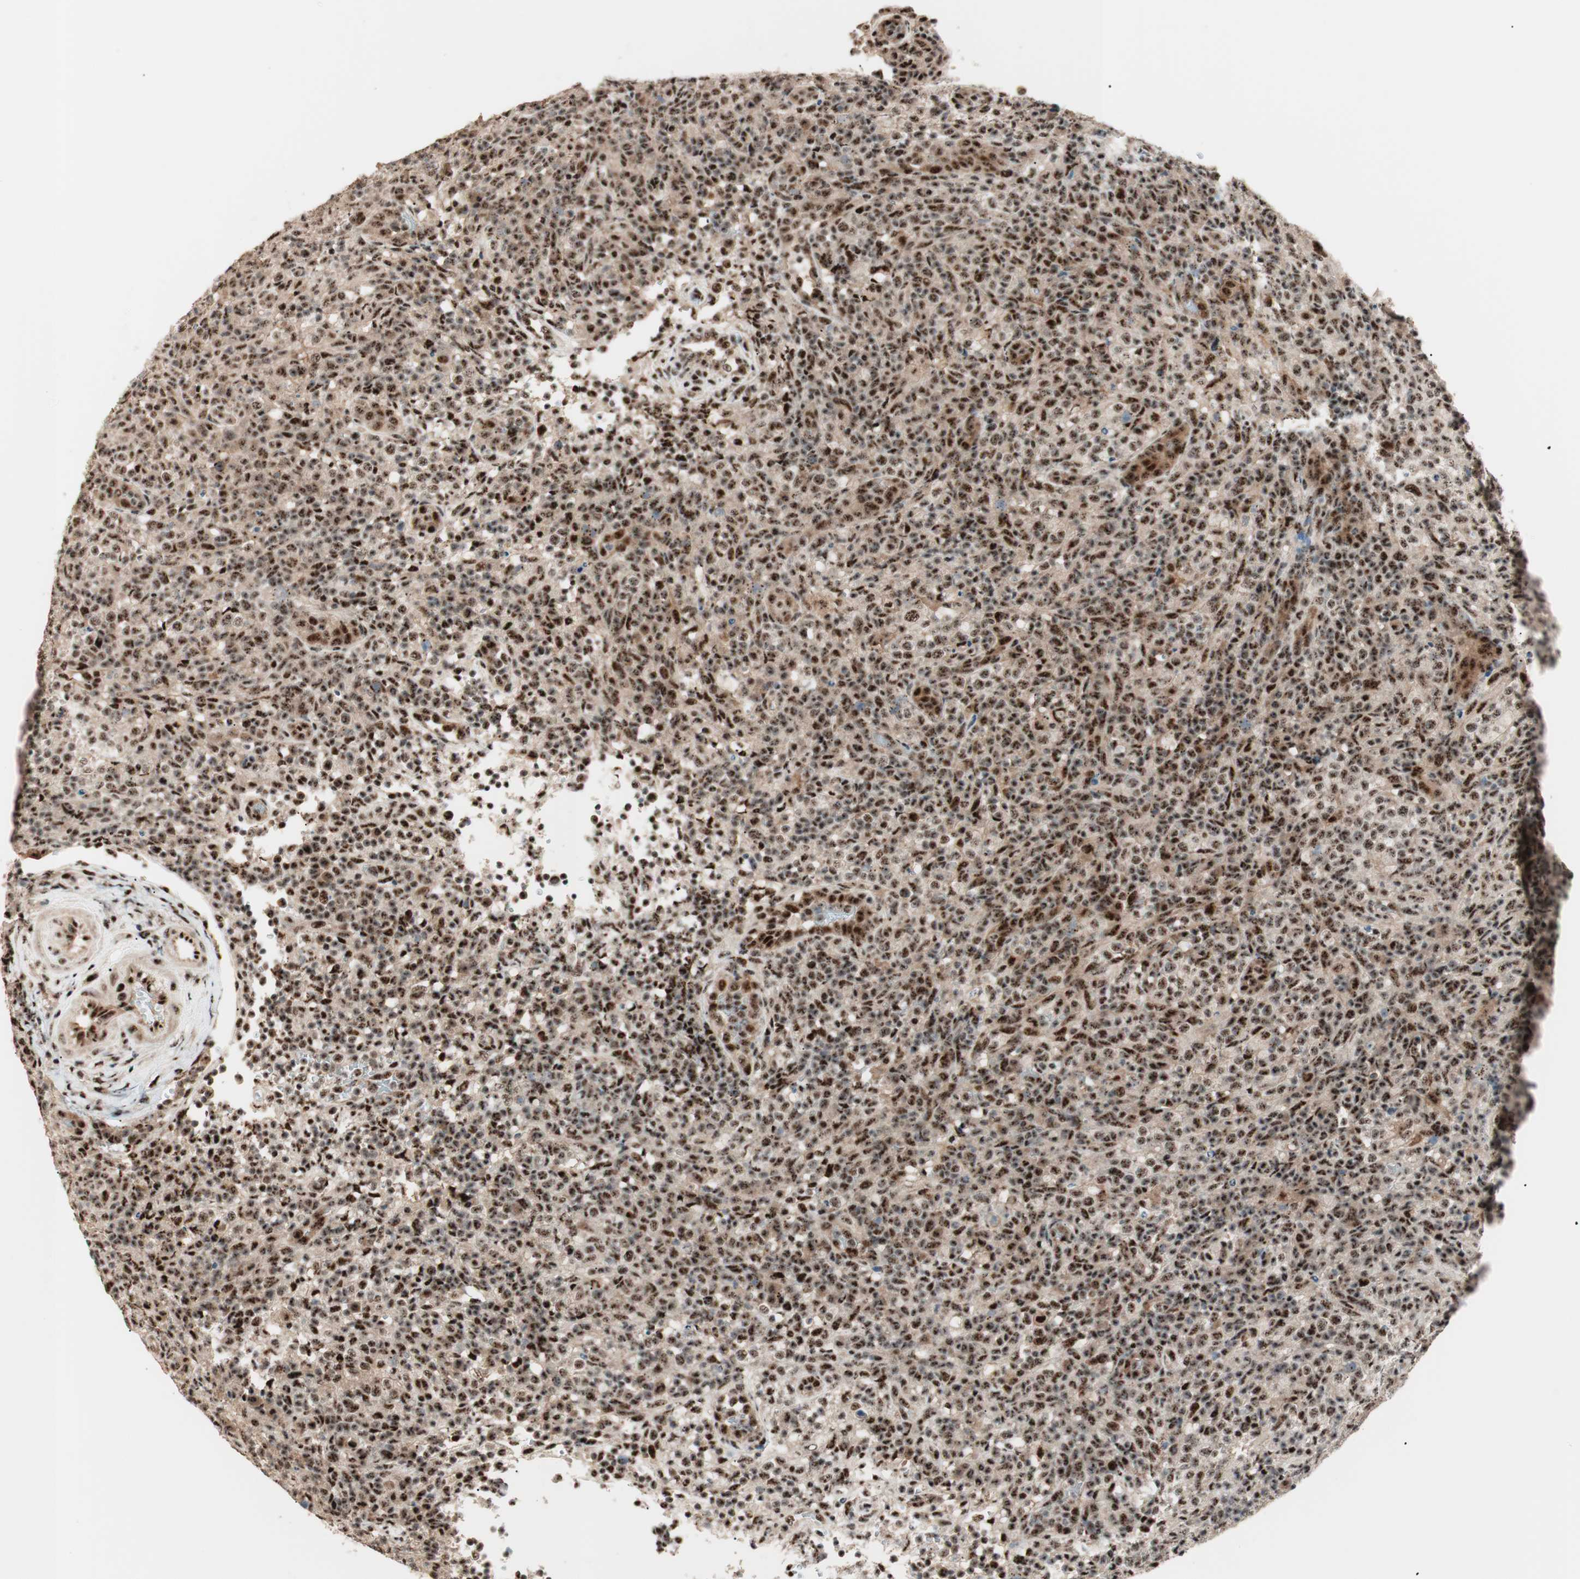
{"staining": {"intensity": "strong", "quantity": ">75%", "location": "nuclear"}, "tissue": "lymphoma", "cell_type": "Tumor cells", "image_type": "cancer", "snomed": [{"axis": "morphology", "description": "Malignant lymphoma, non-Hodgkin's type, High grade"}, {"axis": "topography", "description": "Lymph node"}], "caption": "Protein staining of lymphoma tissue exhibits strong nuclear staining in about >75% of tumor cells.", "gene": "NR5A2", "patient": {"sex": "female", "age": 76}}